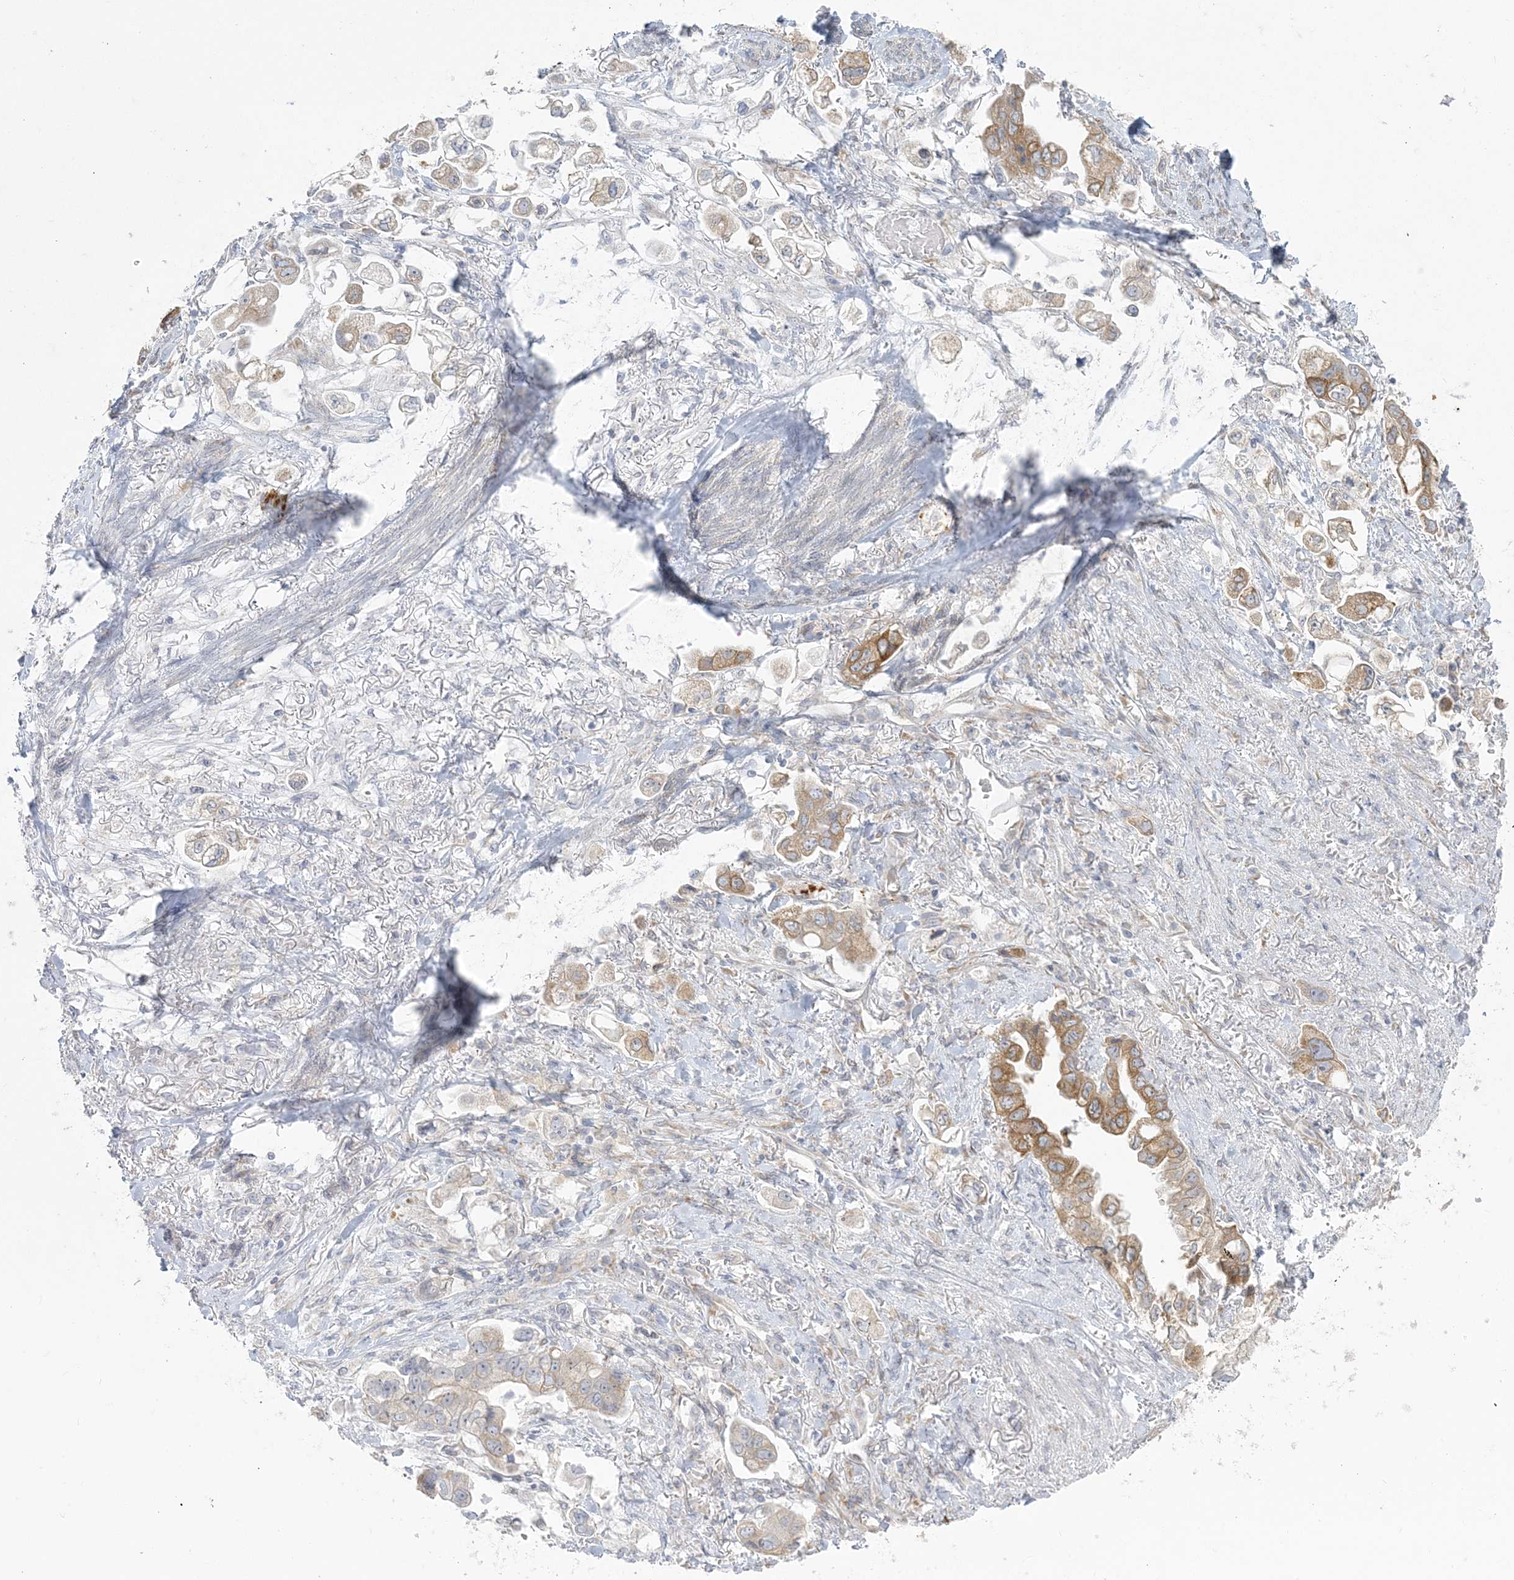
{"staining": {"intensity": "moderate", "quantity": "25%-75%", "location": "cytoplasmic/membranous"}, "tissue": "stomach cancer", "cell_type": "Tumor cells", "image_type": "cancer", "snomed": [{"axis": "morphology", "description": "Adenocarcinoma, NOS"}, {"axis": "topography", "description": "Stomach"}], "caption": "DAB immunohistochemical staining of stomach cancer displays moderate cytoplasmic/membranous protein staining in about 25%-75% of tumor cells.", "gene": "ZC3H6", "patient": {"sex": "male", "age": 62}}